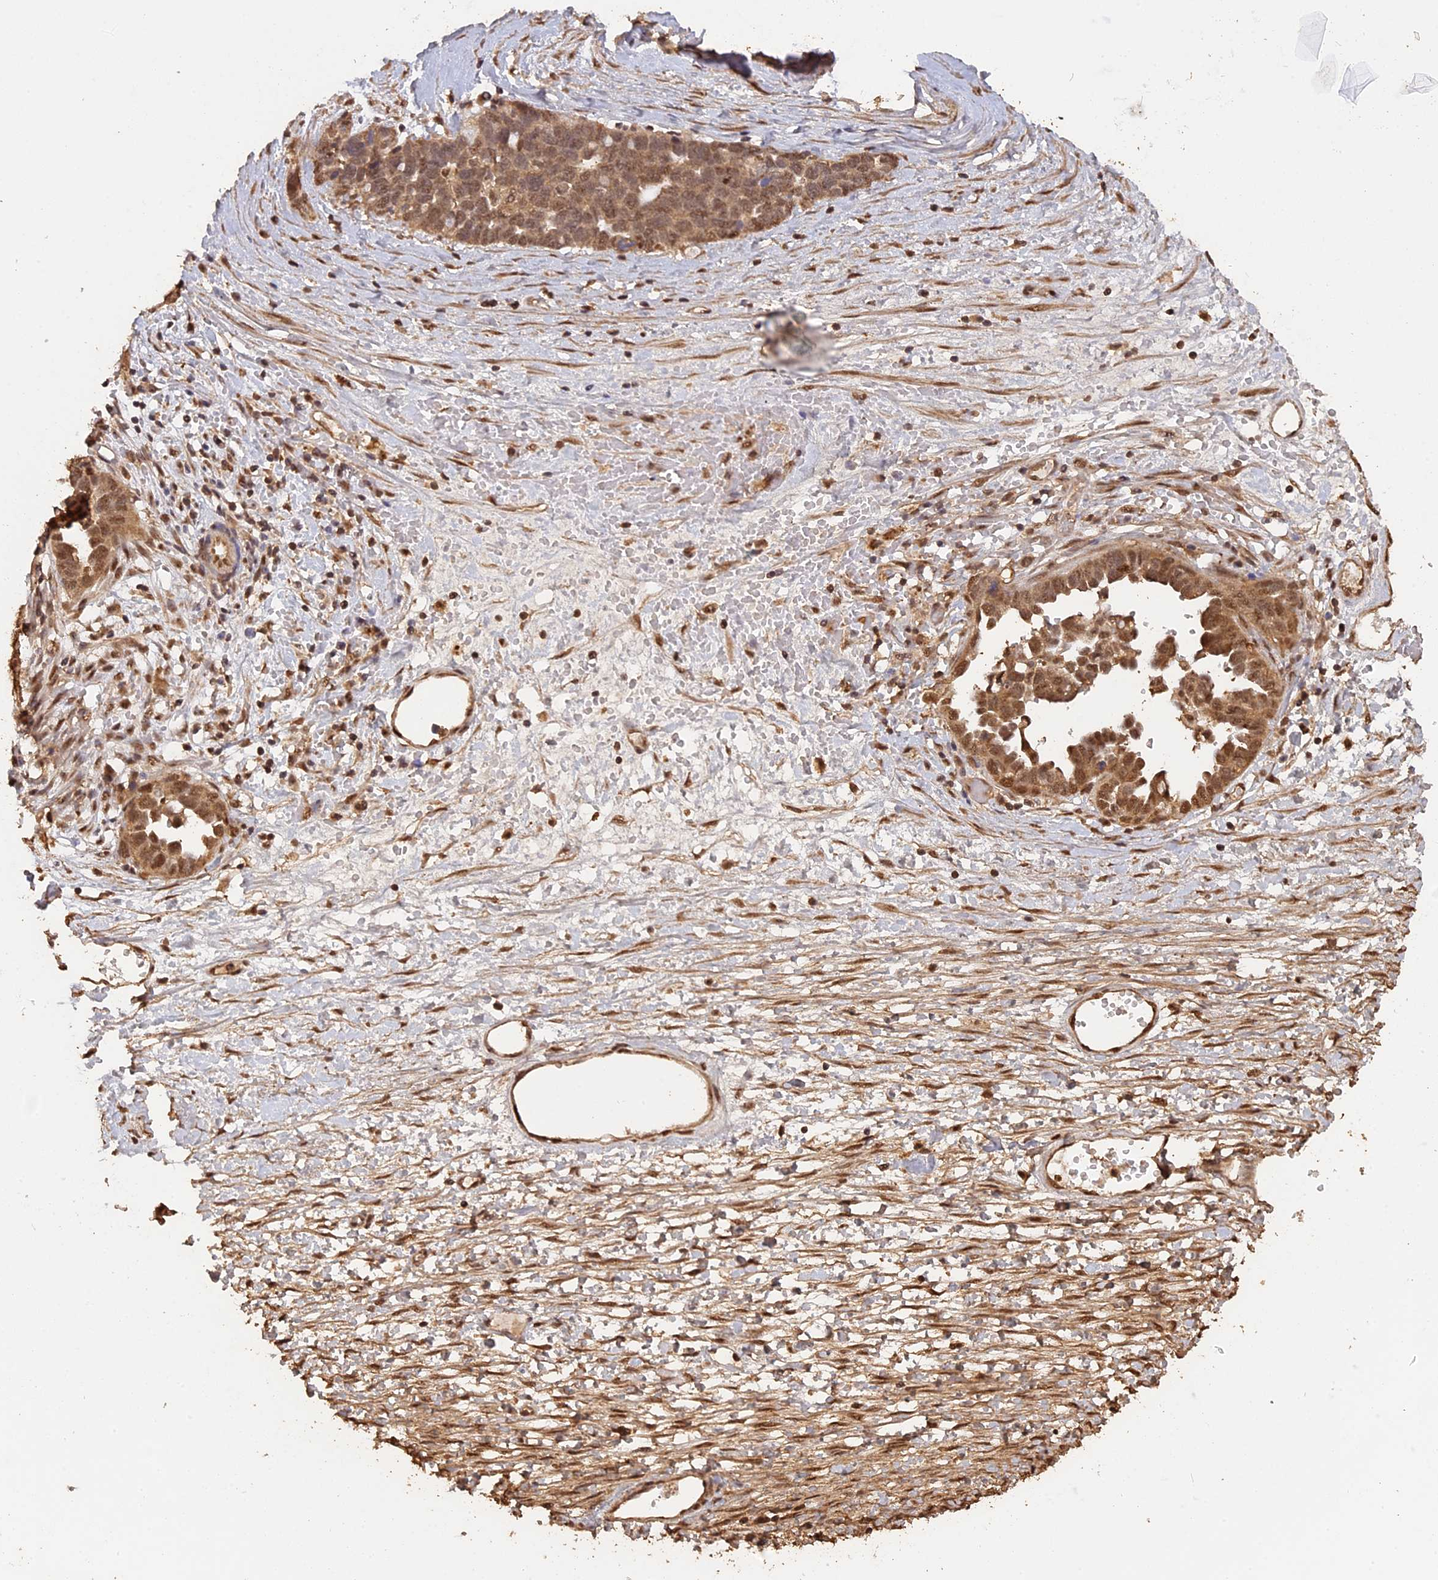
{"staining": {"intensity": "moderate", "quantity": ">75%", "location": "cytoplasmic/membranous,nuclear"}, "tissue": "ovarian cancer", "cell_type": "Tumor cells", "image_type": "cancer", "snomed": [{"axis": "morphology", "description": "Cystadenocarcinoma, serous, NOS"}, {"axis": "topography", "description": "Ovary"}], "caption": "This is an image of immunohistochemistry (IHC) staining of ovarian cancer (serous cystadenocarcinoma), which shows moderate positivity in the cytoplasmic/membranous and nuclear of tumor cells.", "gene": "PSMC6", "patient": {"sex": "female", "age": 54}}